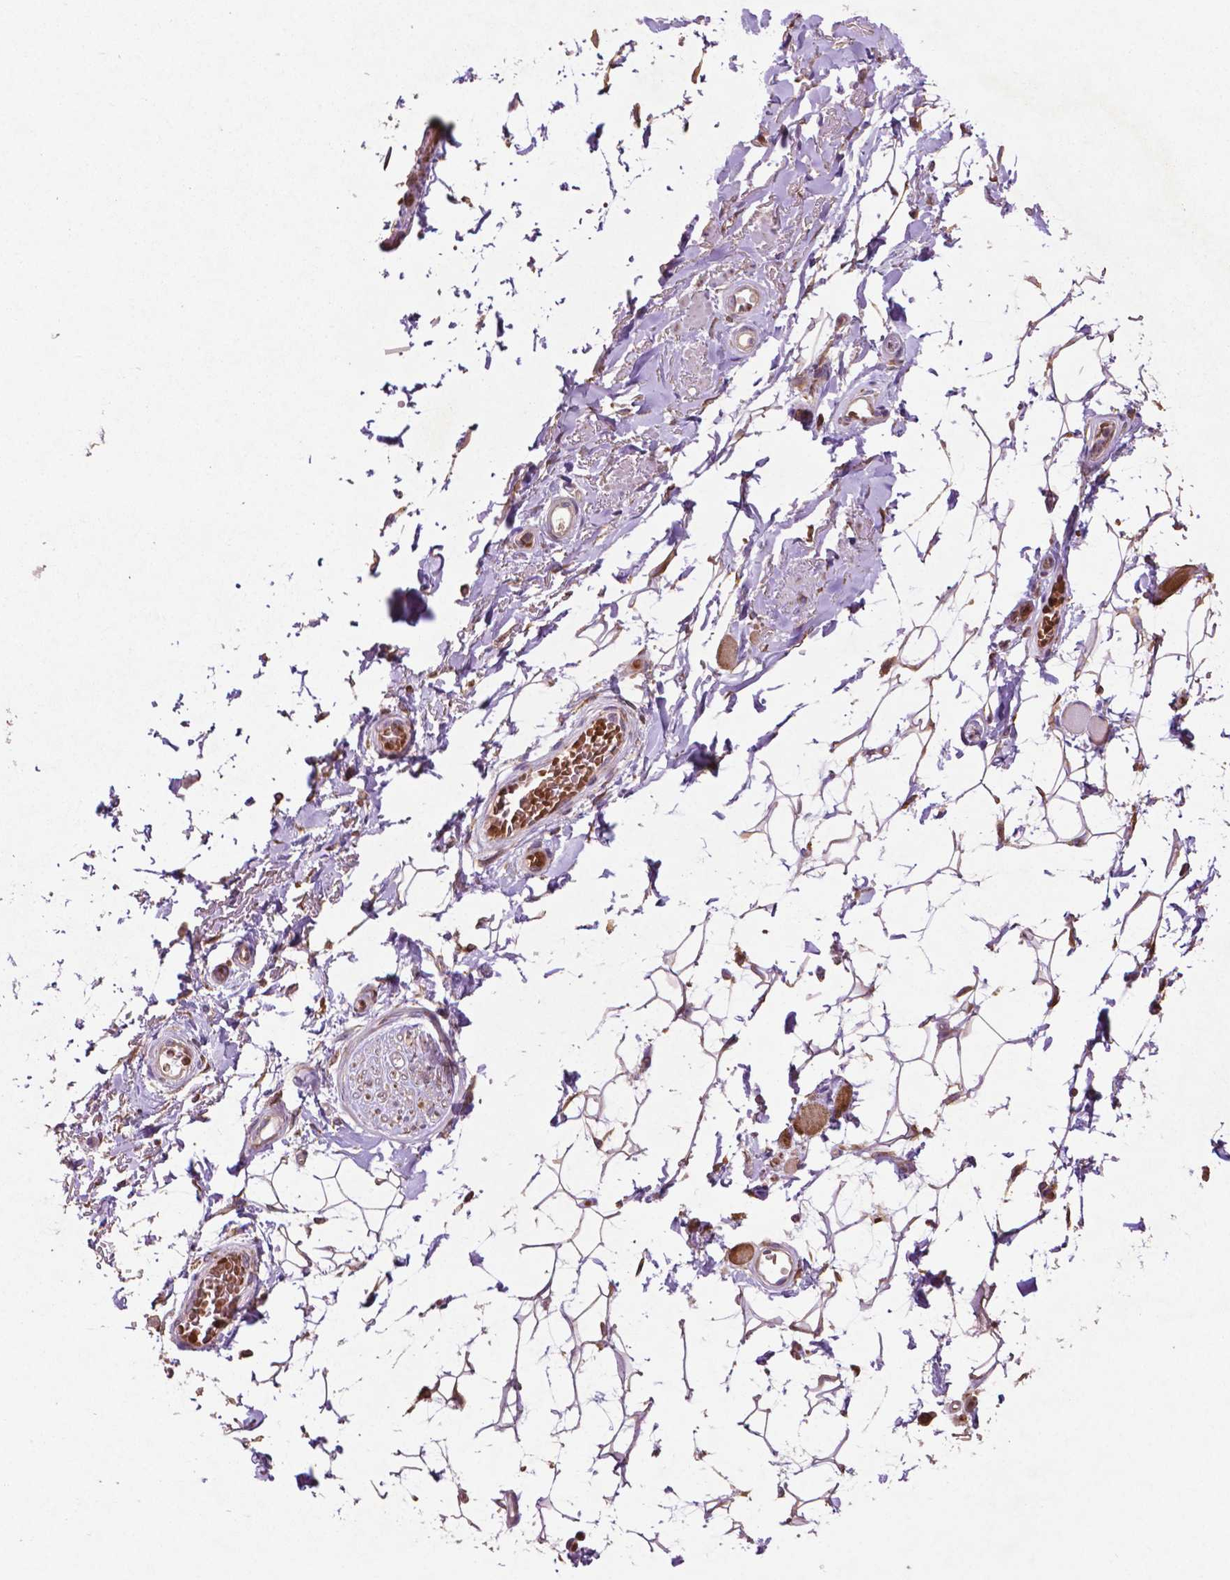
{"staining": {"intensity": "moderate", "quantity": "25%-75%", "location": "cytoplasmic/membranous"}, "tissue": "adipose tissue", "cell_type": "Adipocytes", "image_type": "normal", "snomed": [{"axis": "morphology", "description": "Normal tissue, NOS"}, {"axis": "topography", "description": "Anal"}, {"axis": "topography", "description": "Peripheral nerve tissue"}], "caption": "Adipocytes display medium levels of moderate cytoplasmic/membranous expression in about 25%-75% of cells in benign human adipose tissue.", "gene": "MBTPS1", "patient": {"sex": "male", "age": 53}}